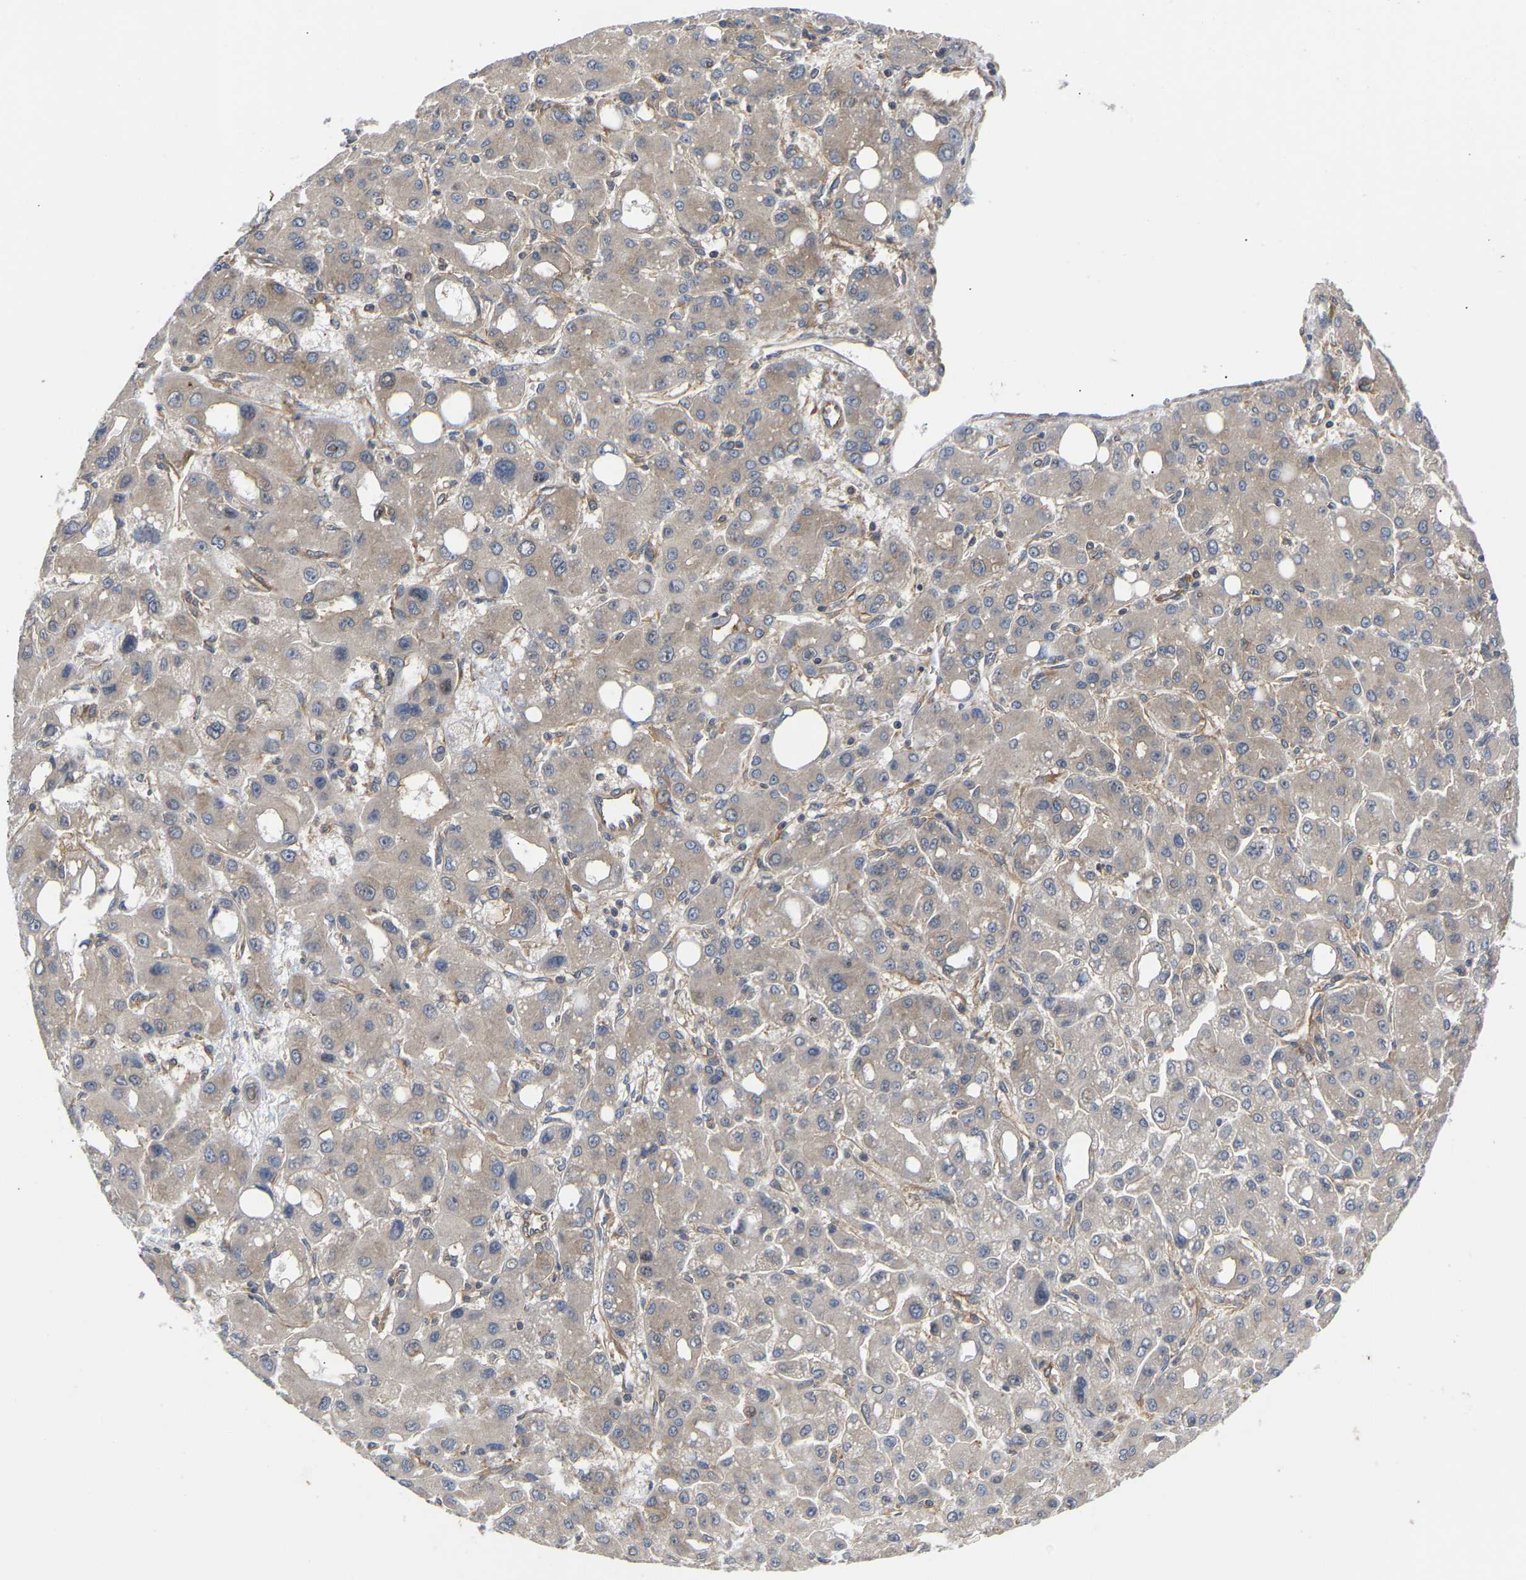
{"staining": {"intensity": "weak", "quantity": "25%-75%", "location": "cytoplasmic/membranous"}, "tissue": "liver cancer", "cell_type": "Tumor cells", "image_type": "cancer", "snomed": [{"axis": "morphology", "description": "Carcinoma, Hepatocellular, NOS"}, {"axis": "topography", "description": "Liver"}], "caption": "Weak cytoplasmic/membranous staining for a protein is identified in approximately 25%-75% of tumor cells of liver cancer using IHC.", "gene": "LAPTM4B", "patient": {"sex": "male", "age": 55}}